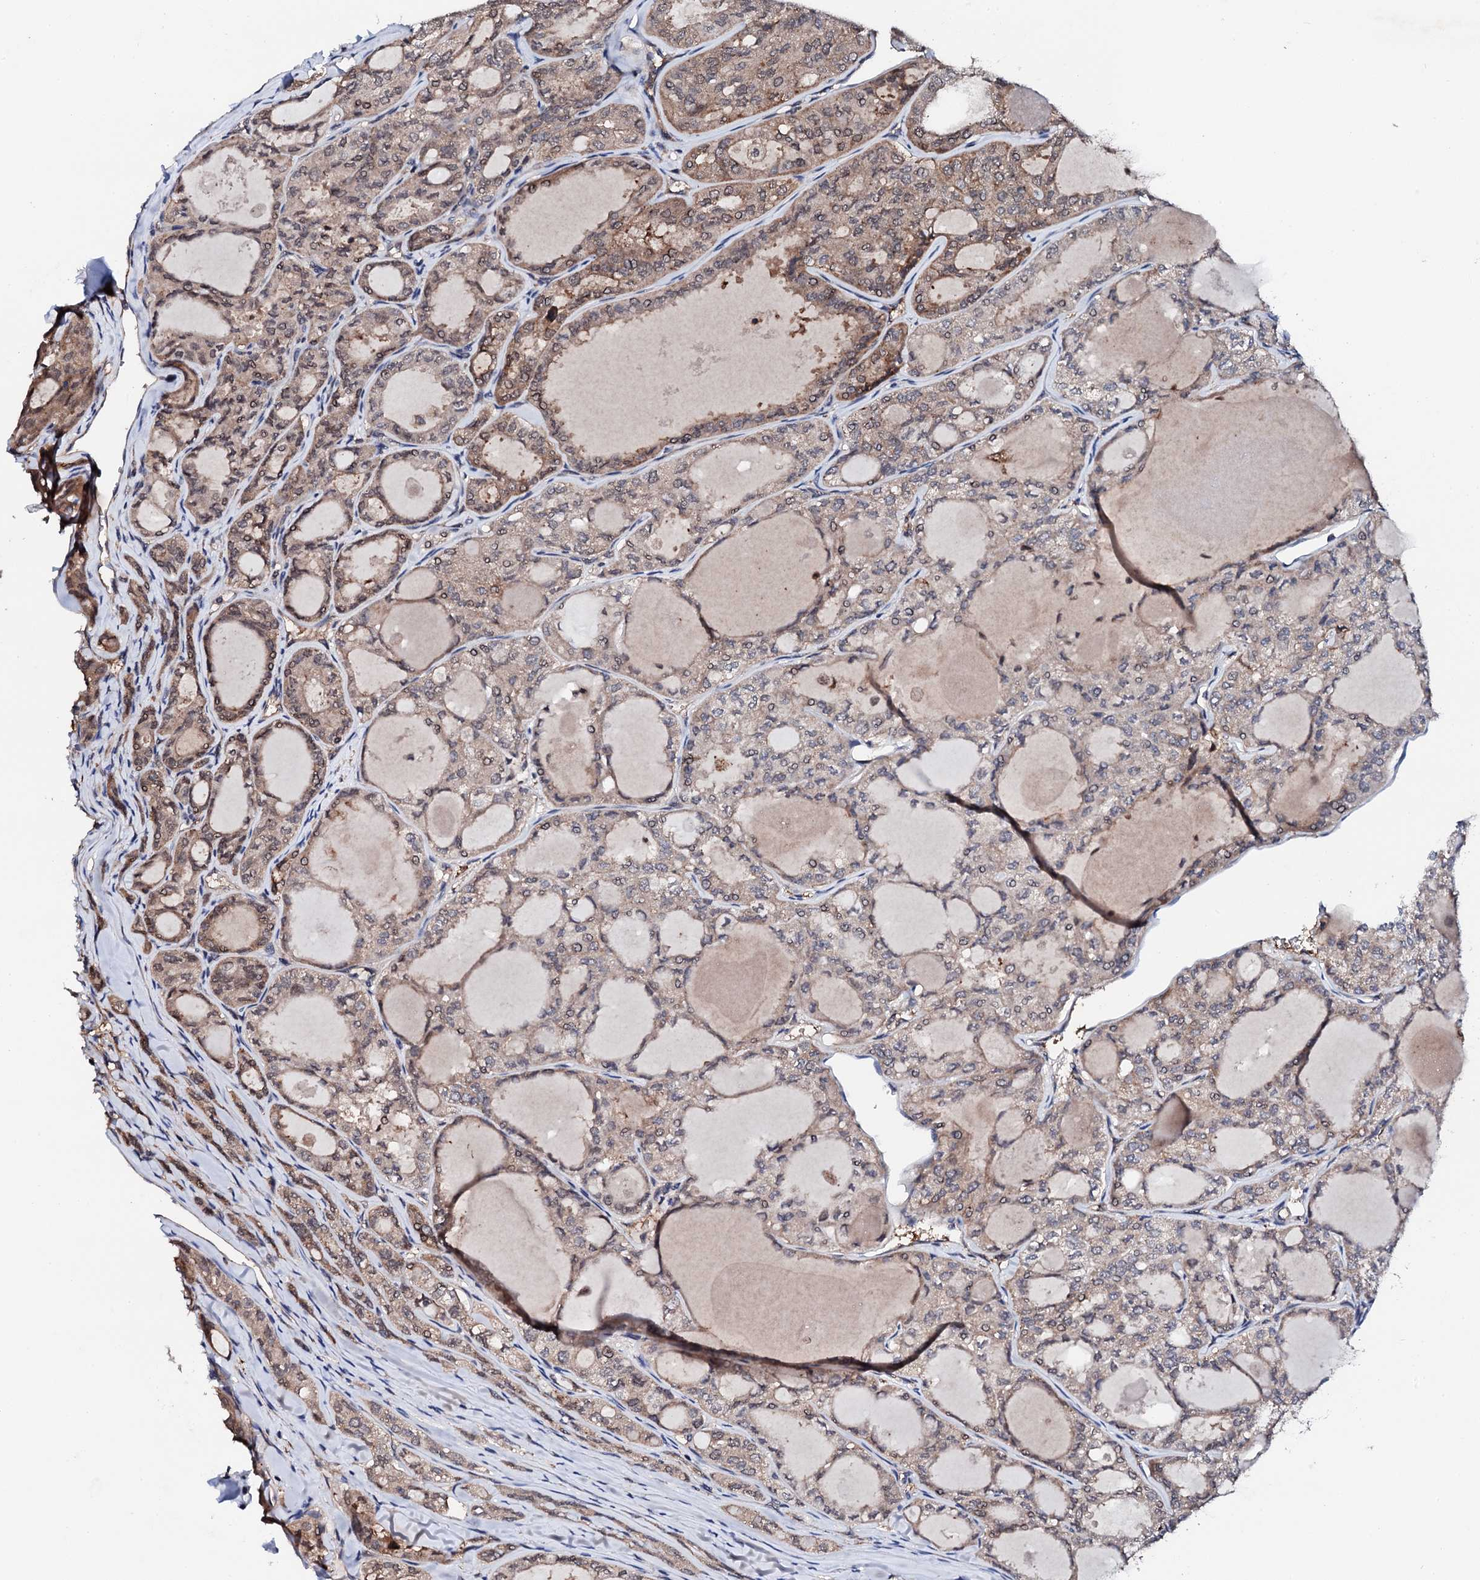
{"staining": {"intensity": "moderate", "quantity": "<25%", "location": "cytoplasmic/membranous,nuclear"}, "tissue": "thyroid cancer", "cell_type": "Tumor cells", "image_type": "cancer", "snomed": [{"axis": "morphology", "description": "Follicular adenoma carcinoma, NOS"}, {"axis": "topography", "description": "Thyroid gland"}], "caption": "Immunohistochemical staining of human thyroid follicular adenoma carcinoma demonstrates low levels of moderate cytoplasmic/membranous and nuclear expression in about <25% of tumor cells.", "gene": "EDC3", "patient": {"sex": "male", "age": 75}}